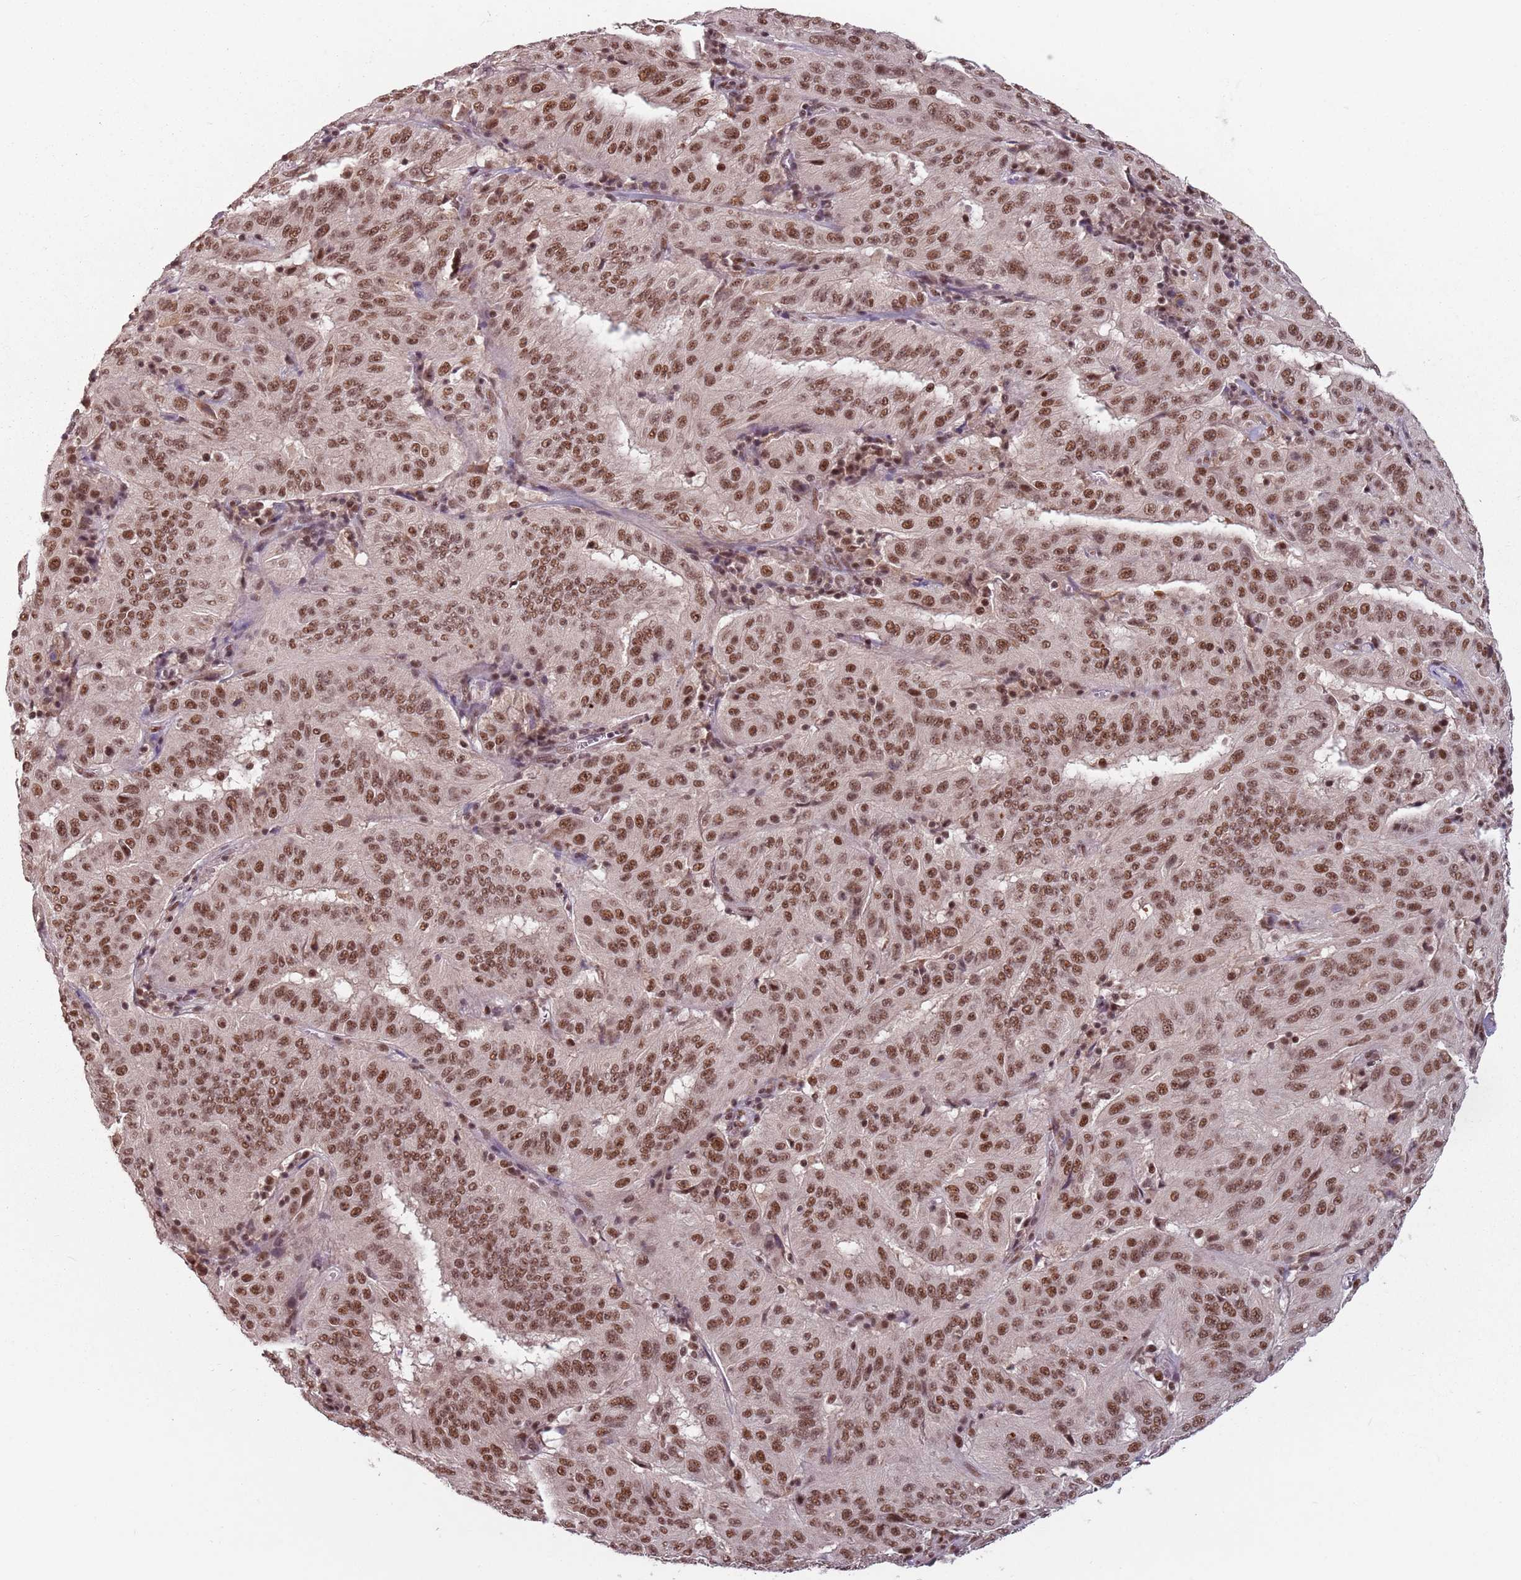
{"staining": {"intensity": "moderate", "quantity": ">75%", "location": "nuclear"}, "tissue": "pancreatic cancer", "cell_type": "Tumor cells", "image_type": "cancer", "snomed": [{"axis": "morphology", "description": "Adenocarcinoma, NOS"}, {"axis": "topography", "description": "Pancreas"}], "caption": "Immunohistochemistry (IHC) histopathology image of human pancreatic cancer (adenocarcinoma) stained for a protein (brown), which exhibits medium levels of moderate nuclear positivity in about >75% of tumor cells.", "gene": "NCBP1", "patient": {"sex": "male", "age": 63}}